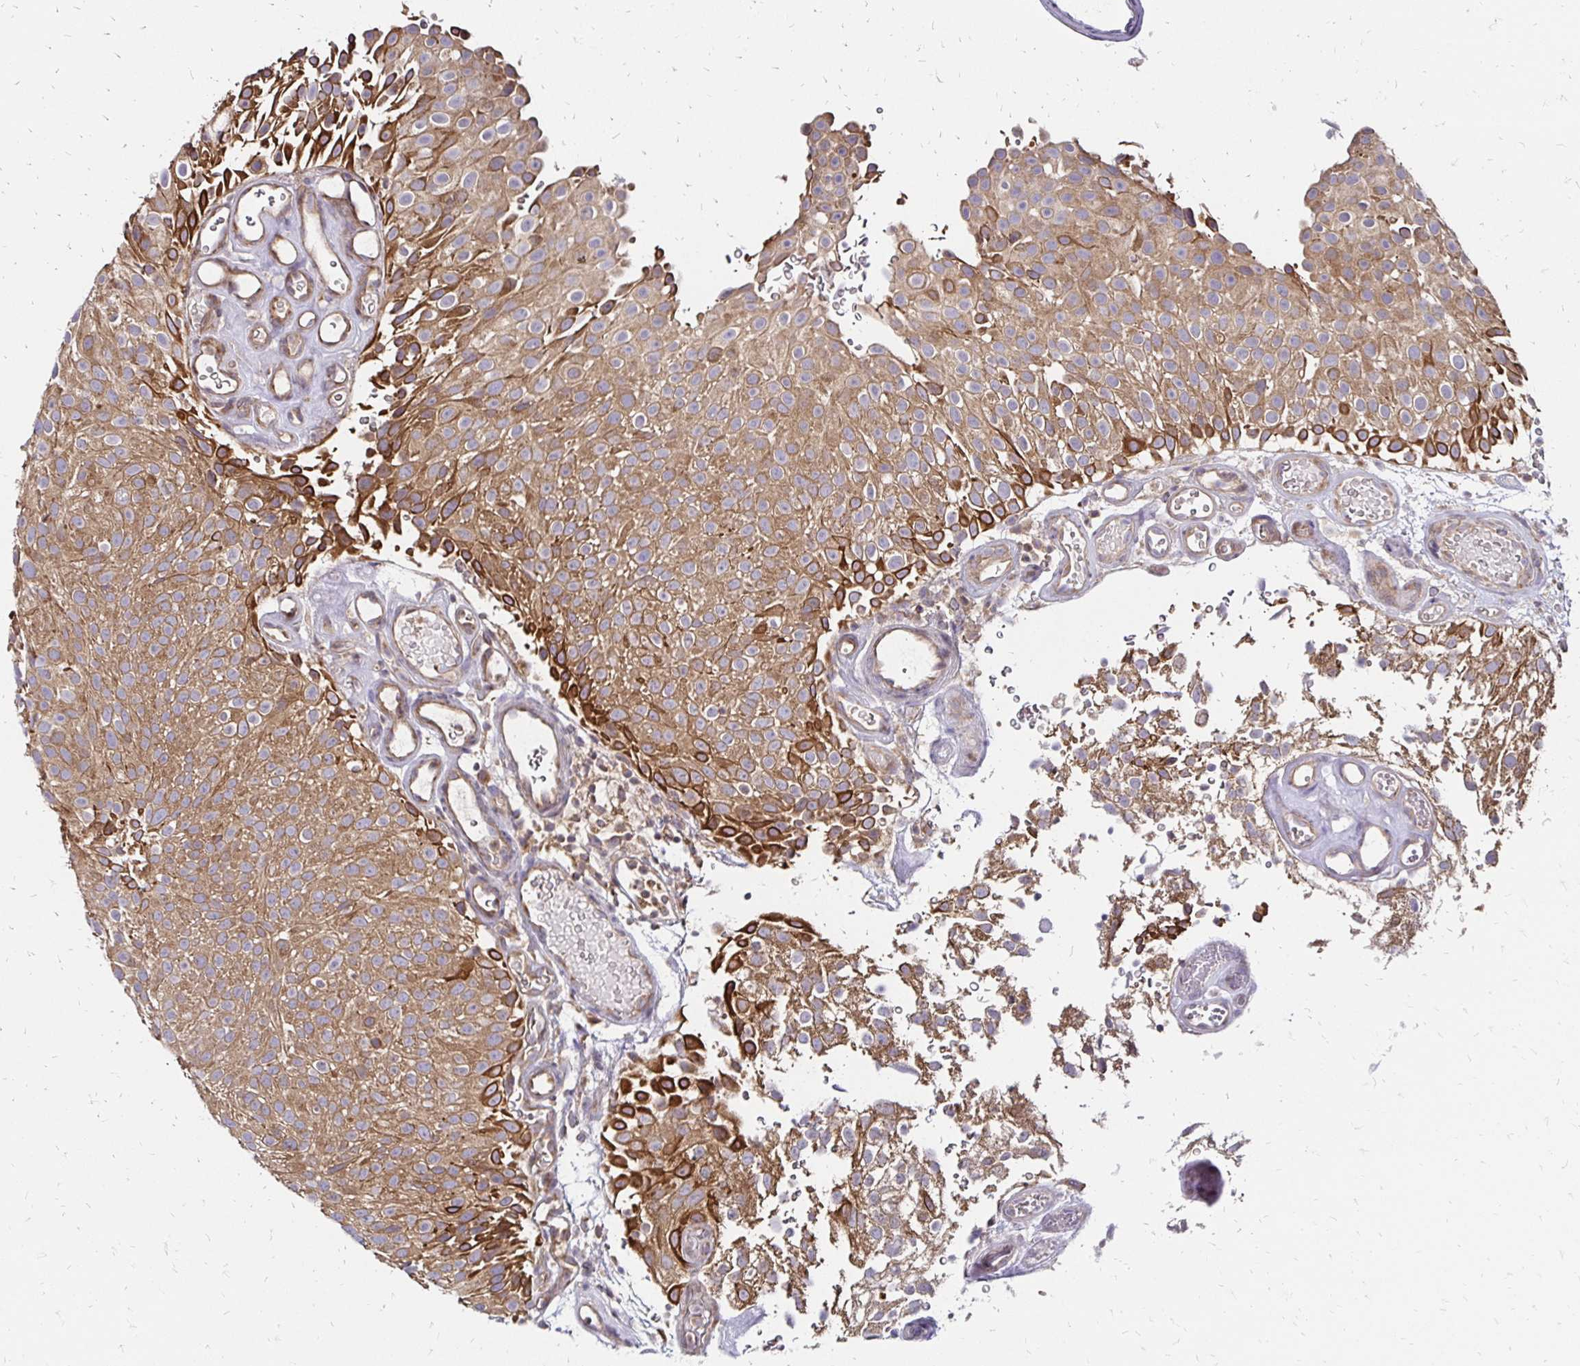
{"staining": {"intensity": "moderate", "quantity": ">75%", "location": "cytoplasmic/membranous"}, "tissue": "urothelial cancer", "cell_type": "Tumor cells", "image_type": "cancer", "snomed": [{"axis": "morphology", "description": "Urothelial carcinoma, Low grade"}, {"axis": "topography", "description": "Urinary bladder"}], "caption": "About >75% of tumor cells in human urothelial cancer demonstrate moderate cytoplasmic/membranous protein staining as visualized by brown immunohistochemical staining.", "gene": "ZW10", "patient": {"sex": "male", "age": 78}}